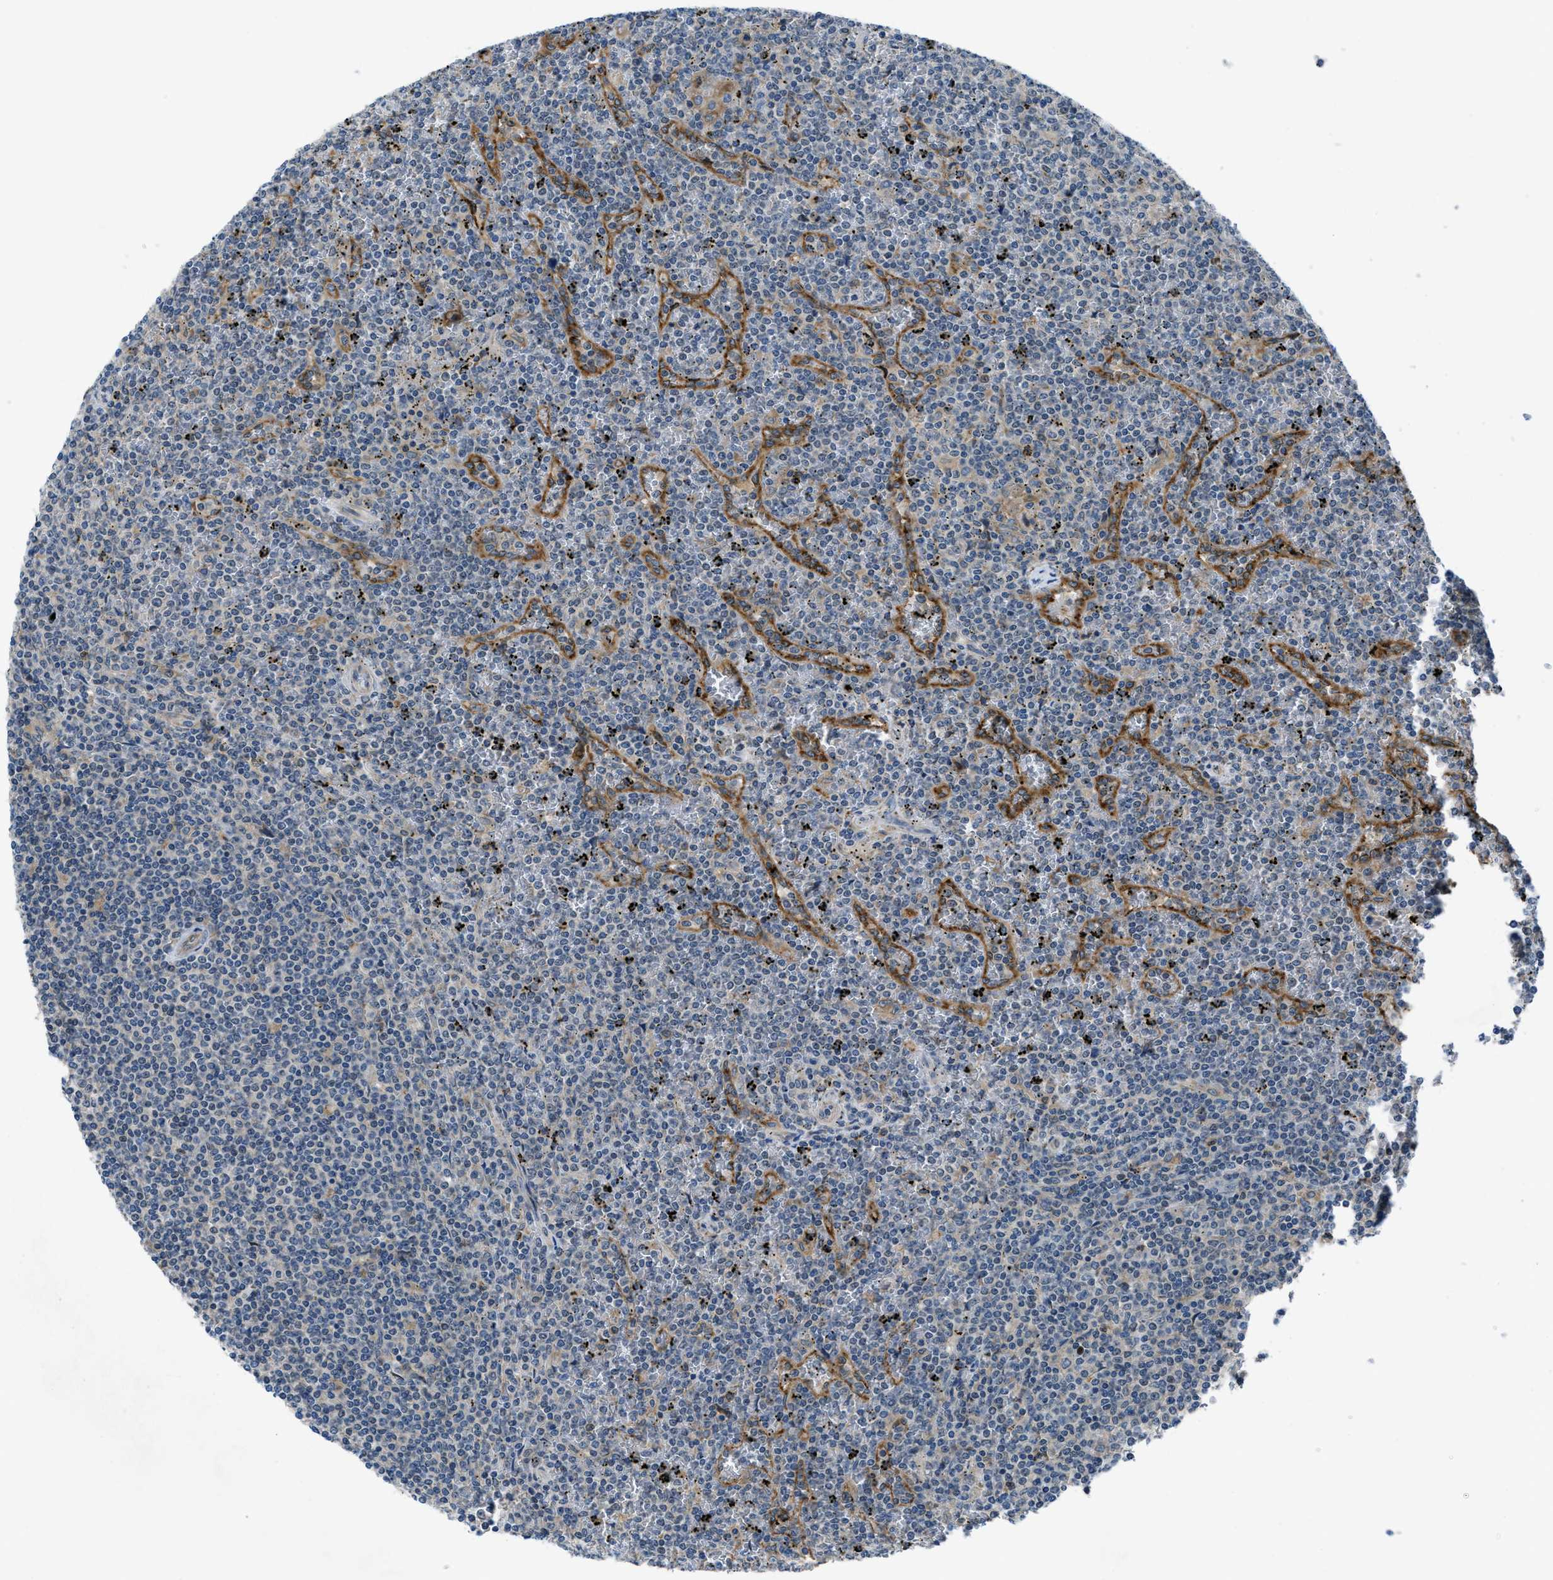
{"staining": {"intensity": "negative", "quantity": "none", "location": "none"}, "tissue": "lymphoma", "cell_type": "Tumor cells", "image_type": "cancer", "snomed": [{"axis": "morphology", "description": "Malignant lymphoma, non-Hodgkin's type, Low grade"}, {"axis": "topography", "description": "Spleen"}], "caption": "A micrograph of lymphoma stained for a protein reveals no brown staining in tumor cells. (Brightfield microscopy of DAB IHC at high magnification).", "gene": "MAP3K20", "patient": {"sex": "female", "age": 19}}